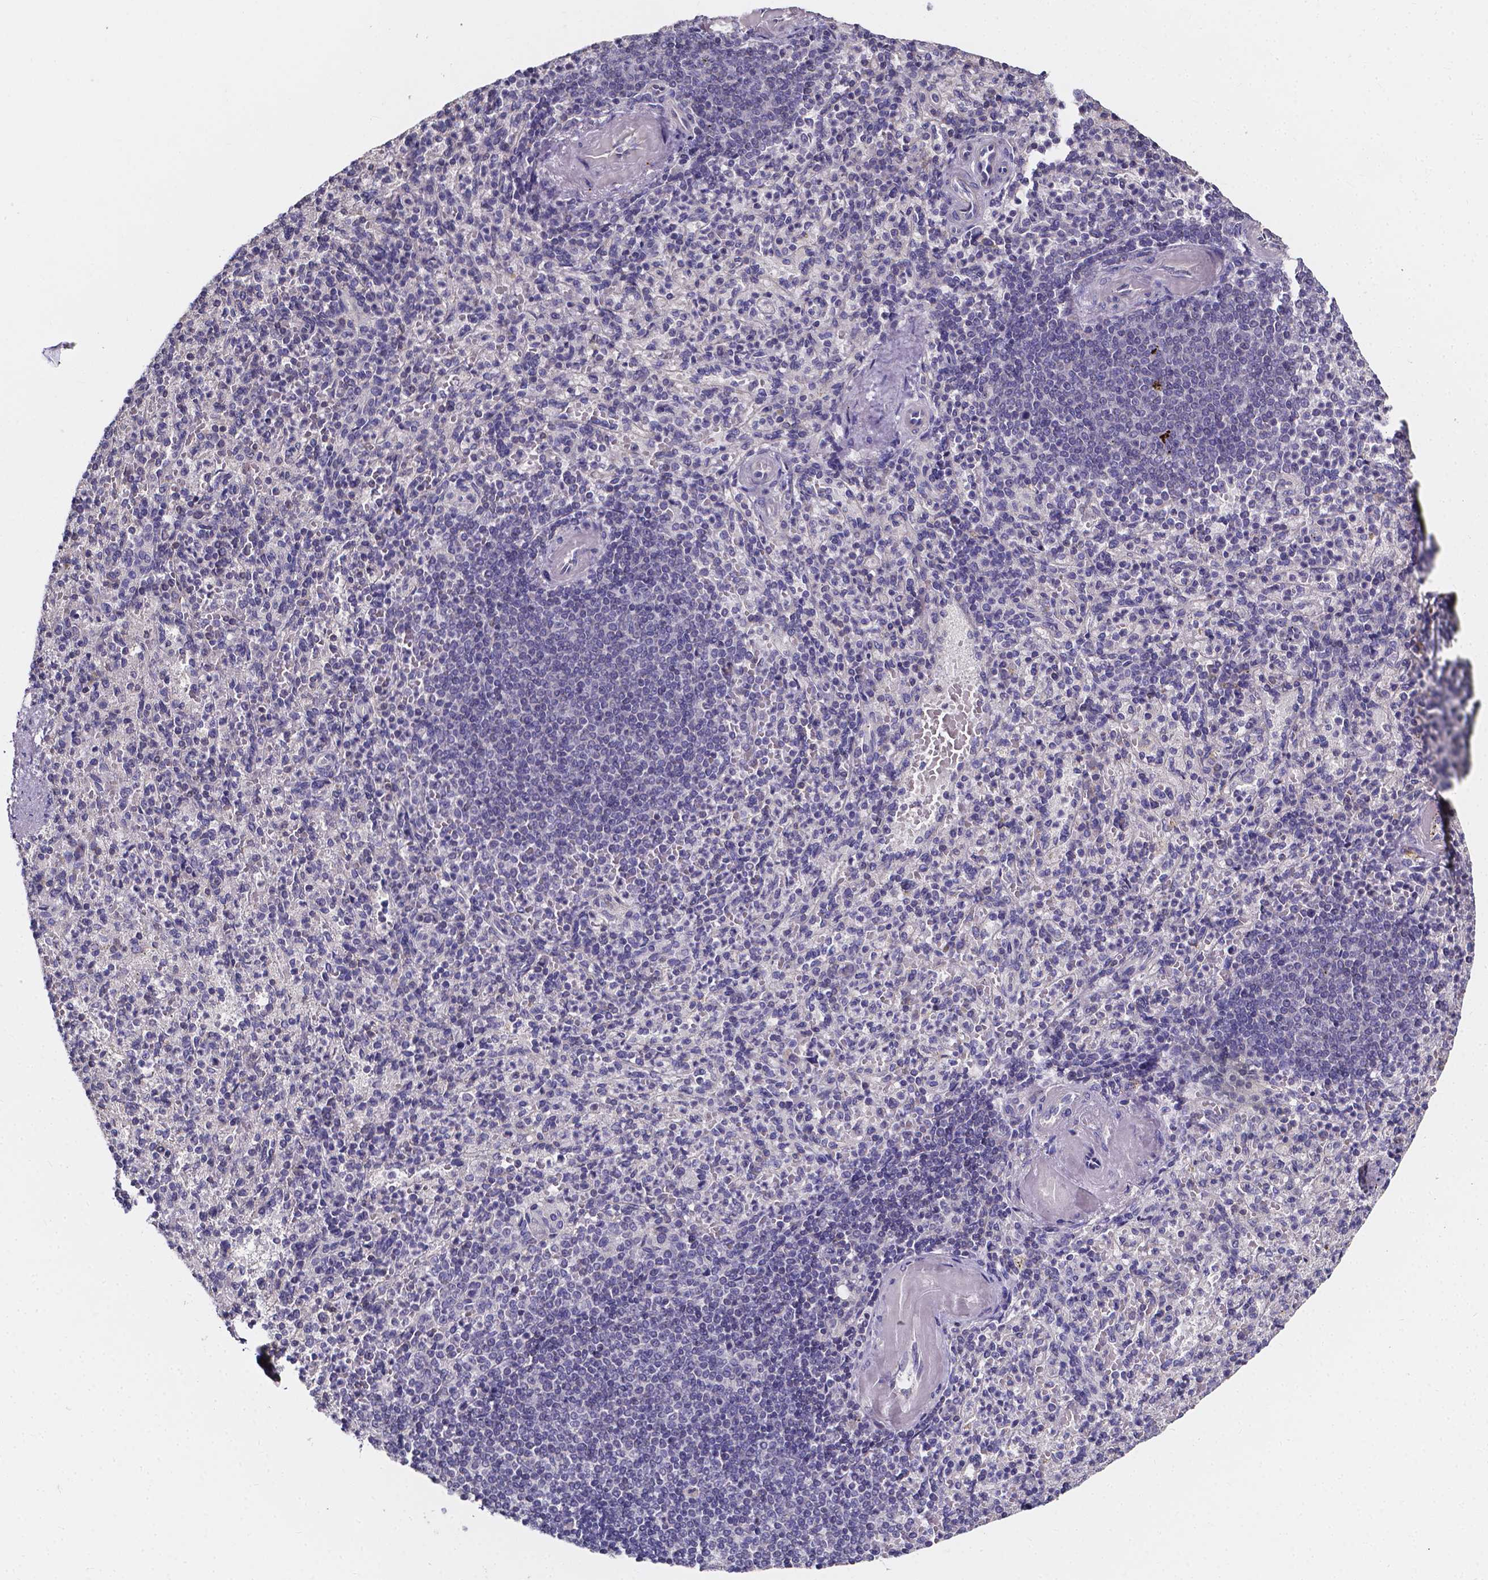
{"staining": {"intensity": "negative", "quantity": "none", "location": "none"}, "tissue": "spleen", "cell_type": "Cells in red pulp", "image_type": "normal", "snomed": [{"axis": "morphology", "description": "Normal tissue, NOS"}, {"axis": "topography", "description": "Spleen"}], "caption": "This histopathology image is of benign spleen stained with immunohistochemistry to label a protein in brown with the nuclei are counter-stained blue. There is no staining in cells in red pulp. (Stains: DAB (3,3'-diaminobenzidine) IHC with hematoxylin counter stain, Microscopy: brightfield microscopy at high magnification).", "gene": "THEMIS", "patient": {"sex": "female", "age": 74}}